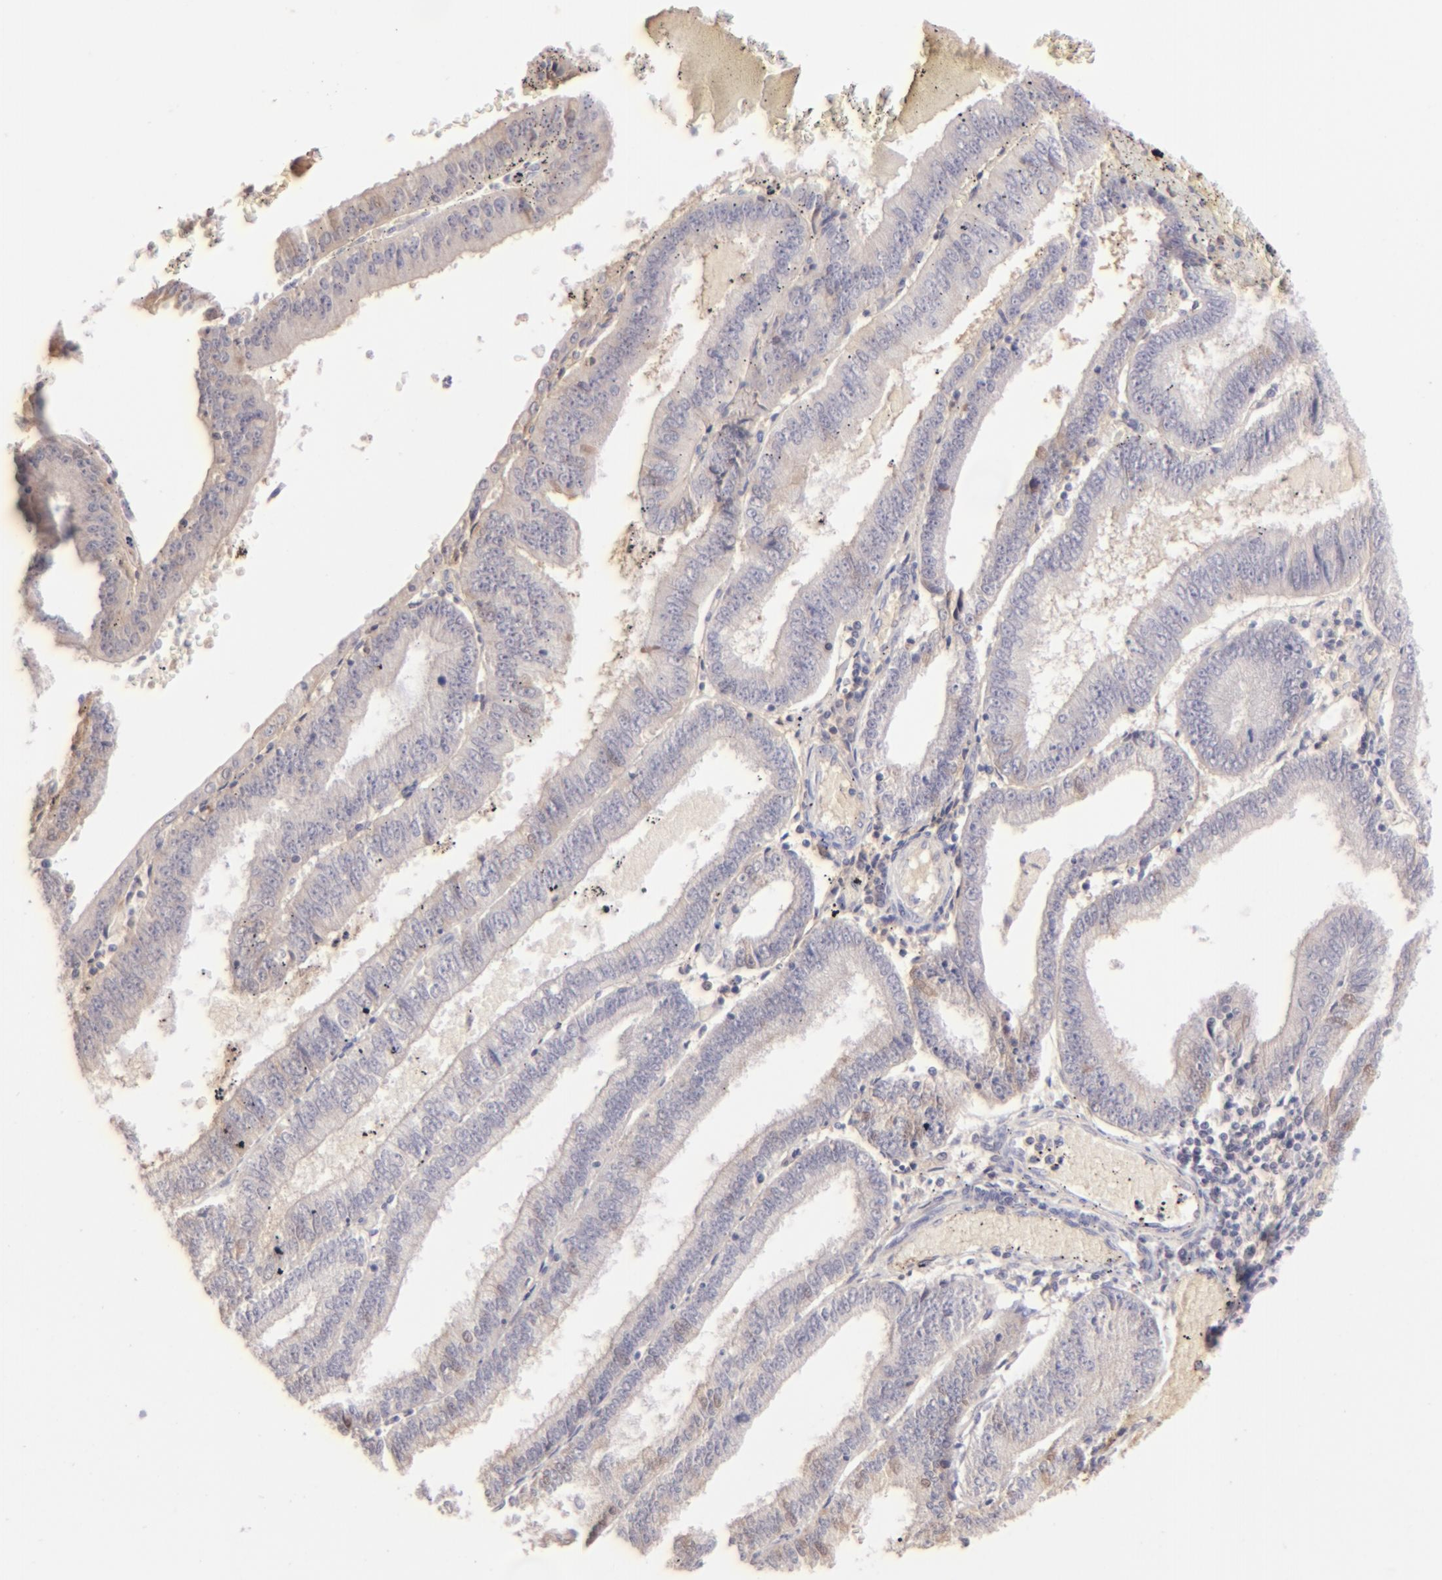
{"staining": {"intensity": "weak", "quantity": "25%-75%", "location": "cytoplasmic/membranous"}, "tissue": "endometrial cancer", "cell_type": "Tumor cells", "image_type": "cancer", "snomed": [{"axis": "morphology", "description": "Adenocarcinoma, NOS"}, {"axis": "topography", "description": "Endometrium"}], "caption": "Human endometrial cancer (adenocarcinoma) stained with a protein marker displays weak staining in tumor cells.", "gene": "MAGEA1", "patient": {"sex": "female", "age": 66}}